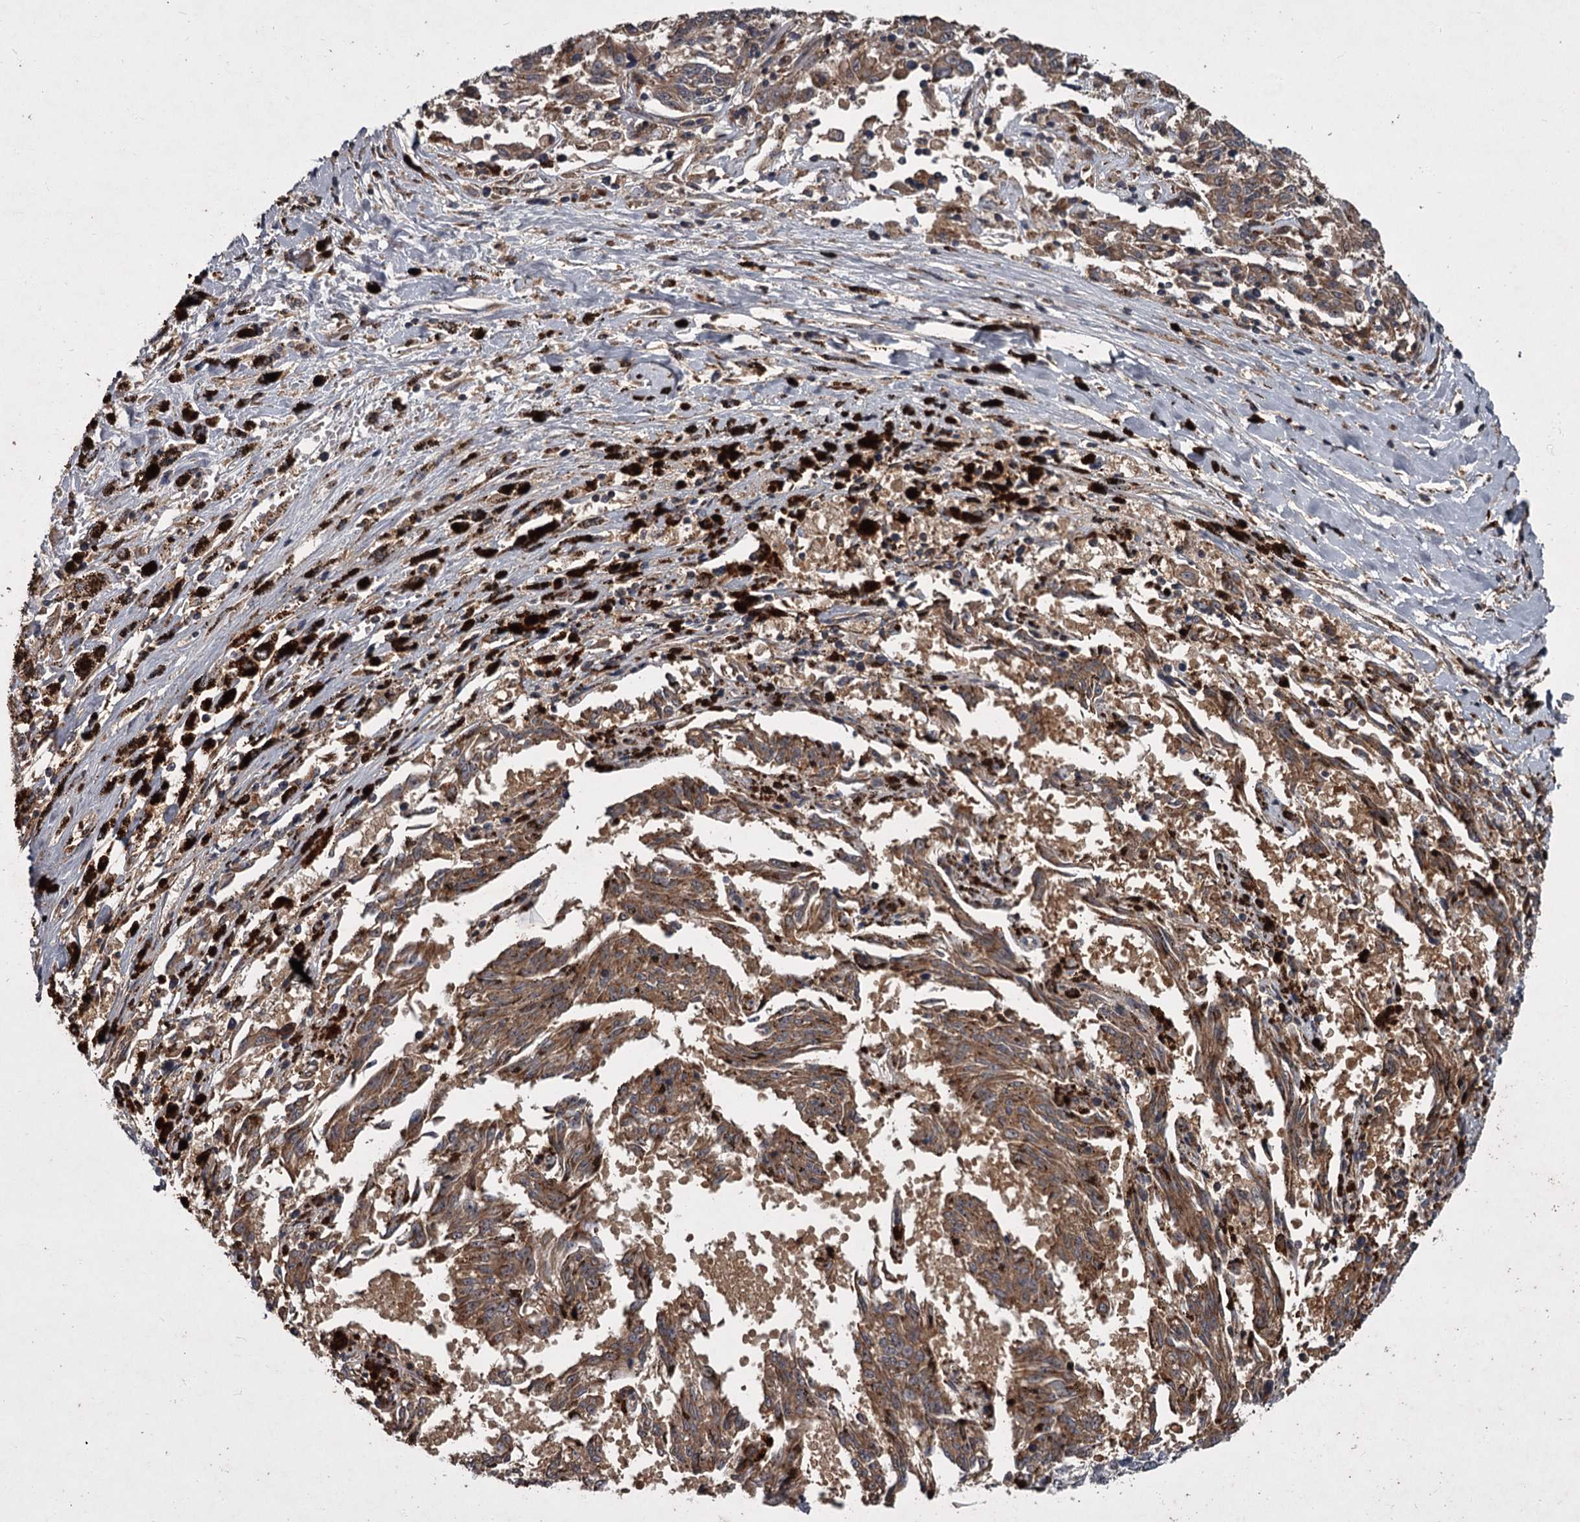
{"staining": {"intensity": "weak", "quantity": ">75%", "location": "cytoplasmic/membranous"}, "tissue": "melanoma", "cell_type": "Tumor cells", "image_type": "cancer", "snomed": [{"axis": "morphology", "description": "Malignant melanoma, NOS"}, {"axis": "topography", "description": "Skin"}], "caption": "IHC photomicrograph of human melanoma stained for a protein (brown), which reveals low levels of weak cytoplasmic/membranous staining in approximately >75% of tumor cells.", "gene": "UNC93B1", "patient": {"sex": "female", "age": 72}}